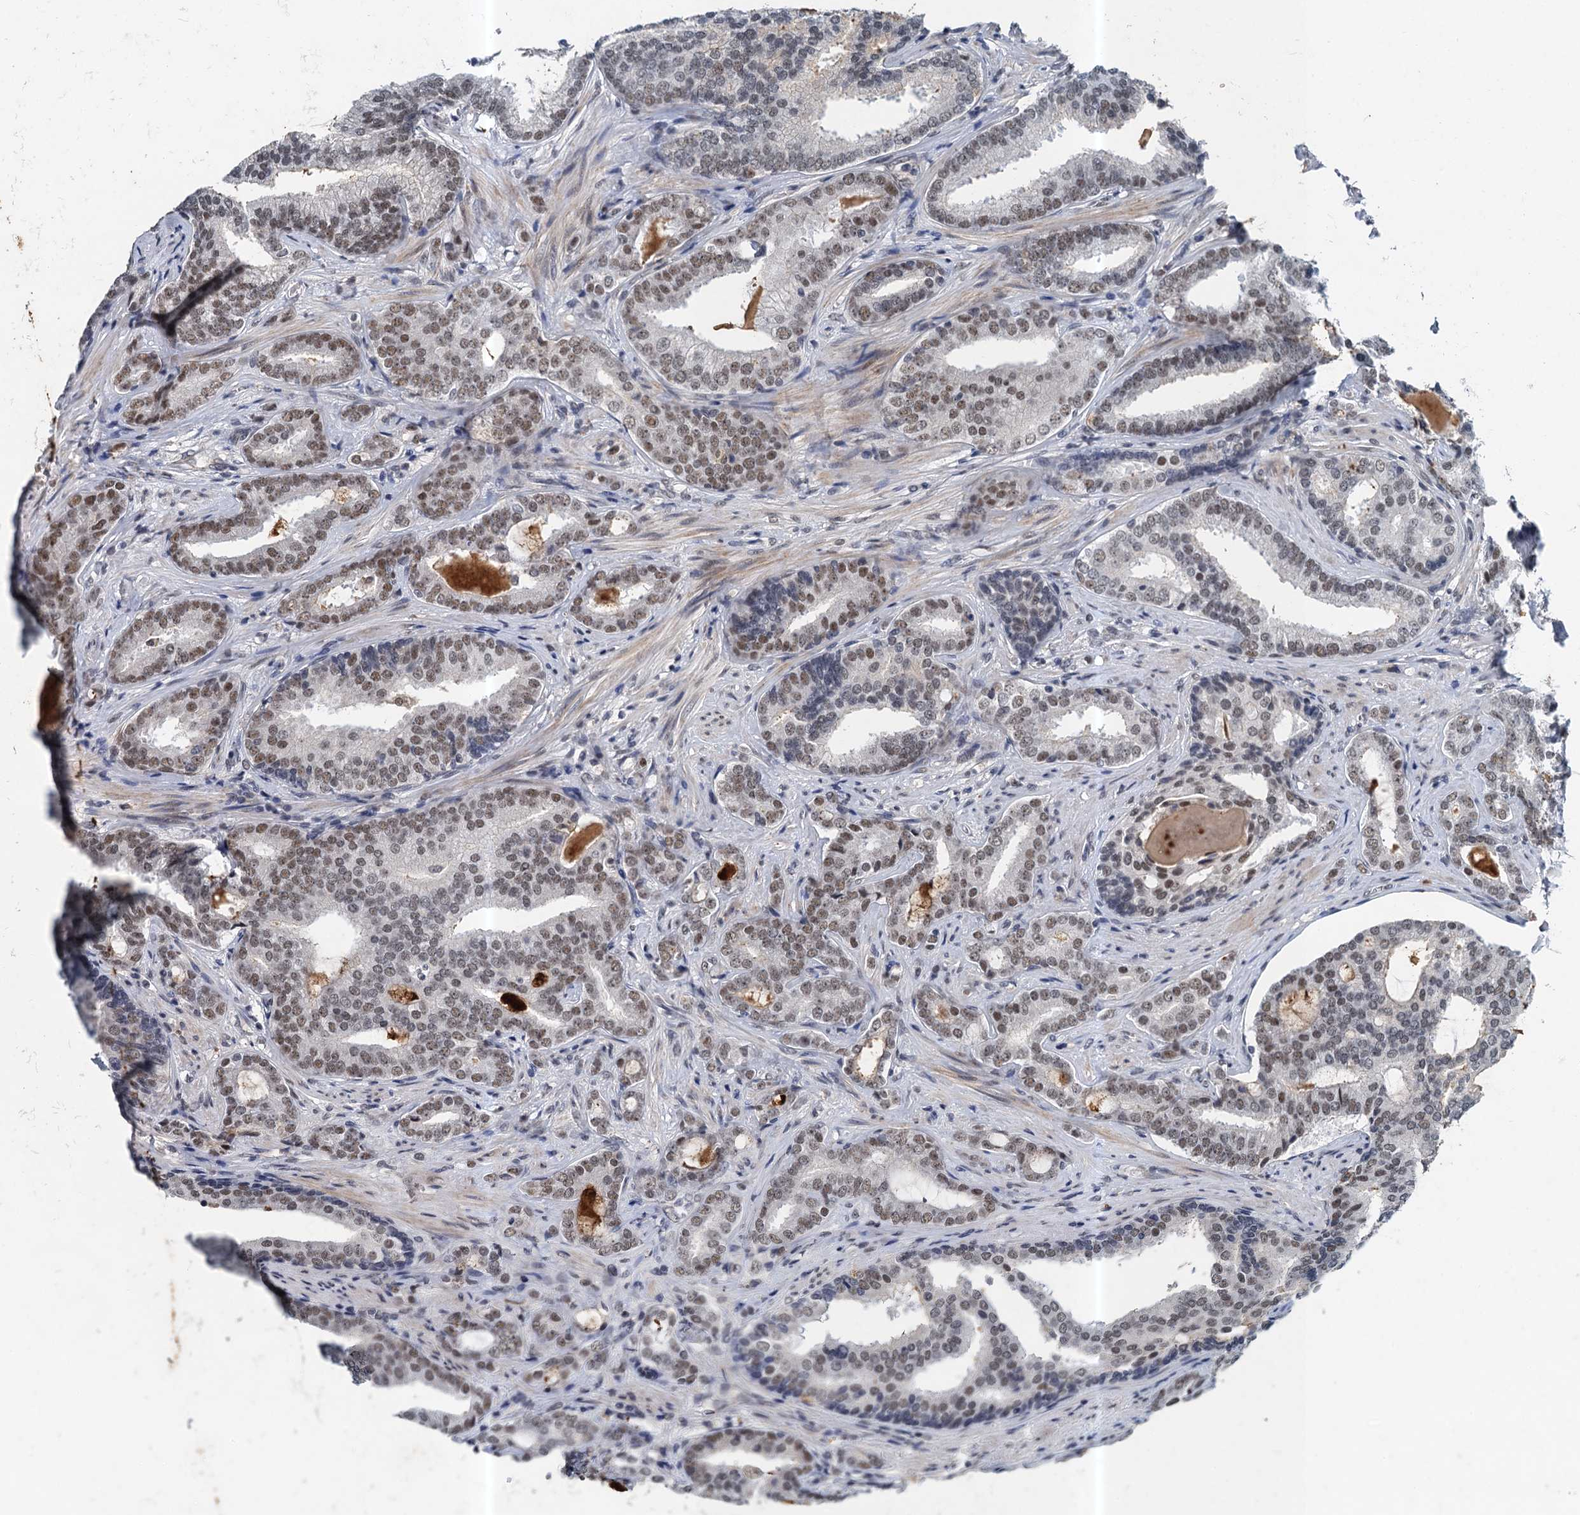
{"staining": {"intensity": "weak", "quantity": "25%-75%", "location": "nuclear"}, "tissue": "prostate cancer", "cell_type": "Tumor cells", "image_type": "cancer", "snomed": [{"axis": "morphology", "description": "Adenocarcinoma, High grade"}, {"axis": "topography", "description": "Prostate"}], "caption": "Immunohistochemical staining of high-grade adenocarcinoma (prostate) reveals low levels of weak nuclear protein positivity in about 25%-75% of tumor cells.", "gene": "CSTF3", "patient": {"sex": "male", "age": 63}}